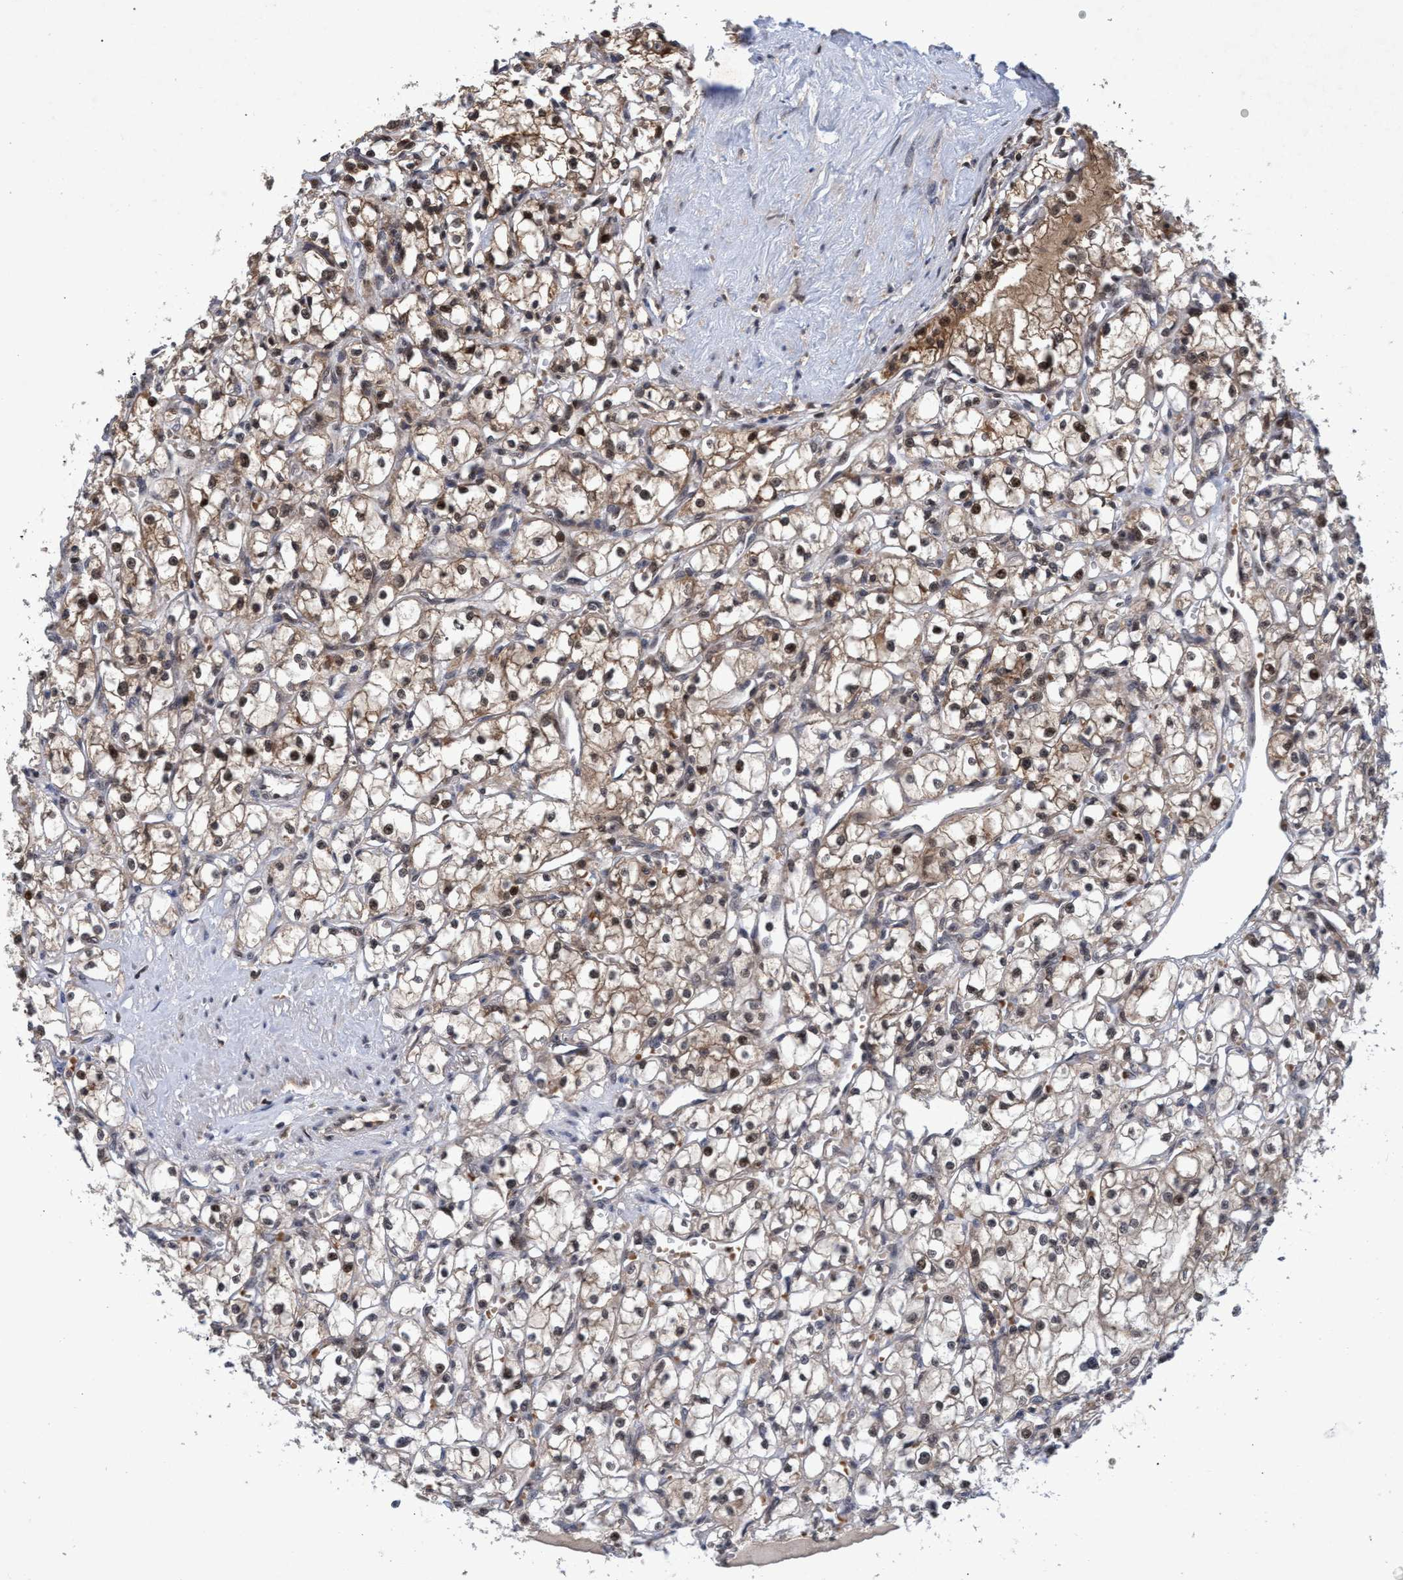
{"staining": {"intensity": "moderate", "quantity": ">75%", "location": "cytoplasmic/membranous,nuclear"}, "tissue": "renal cancer", "cell_type": "Tumor cells", "image_type": "cancer", "snomed": [{"axis": "morphology", "description": "Adenocarcinoma, NOS"}, {"axis": "topography", "description": "Kidney"}], "caption": "The image displays a brown stain indicating the presence of a protein in the cytoplasmic/membranous and nuclear of tumor cells in renal cancer.", "gene": "GTF2F1", "patient": {"sex": "male", "age": 56}}